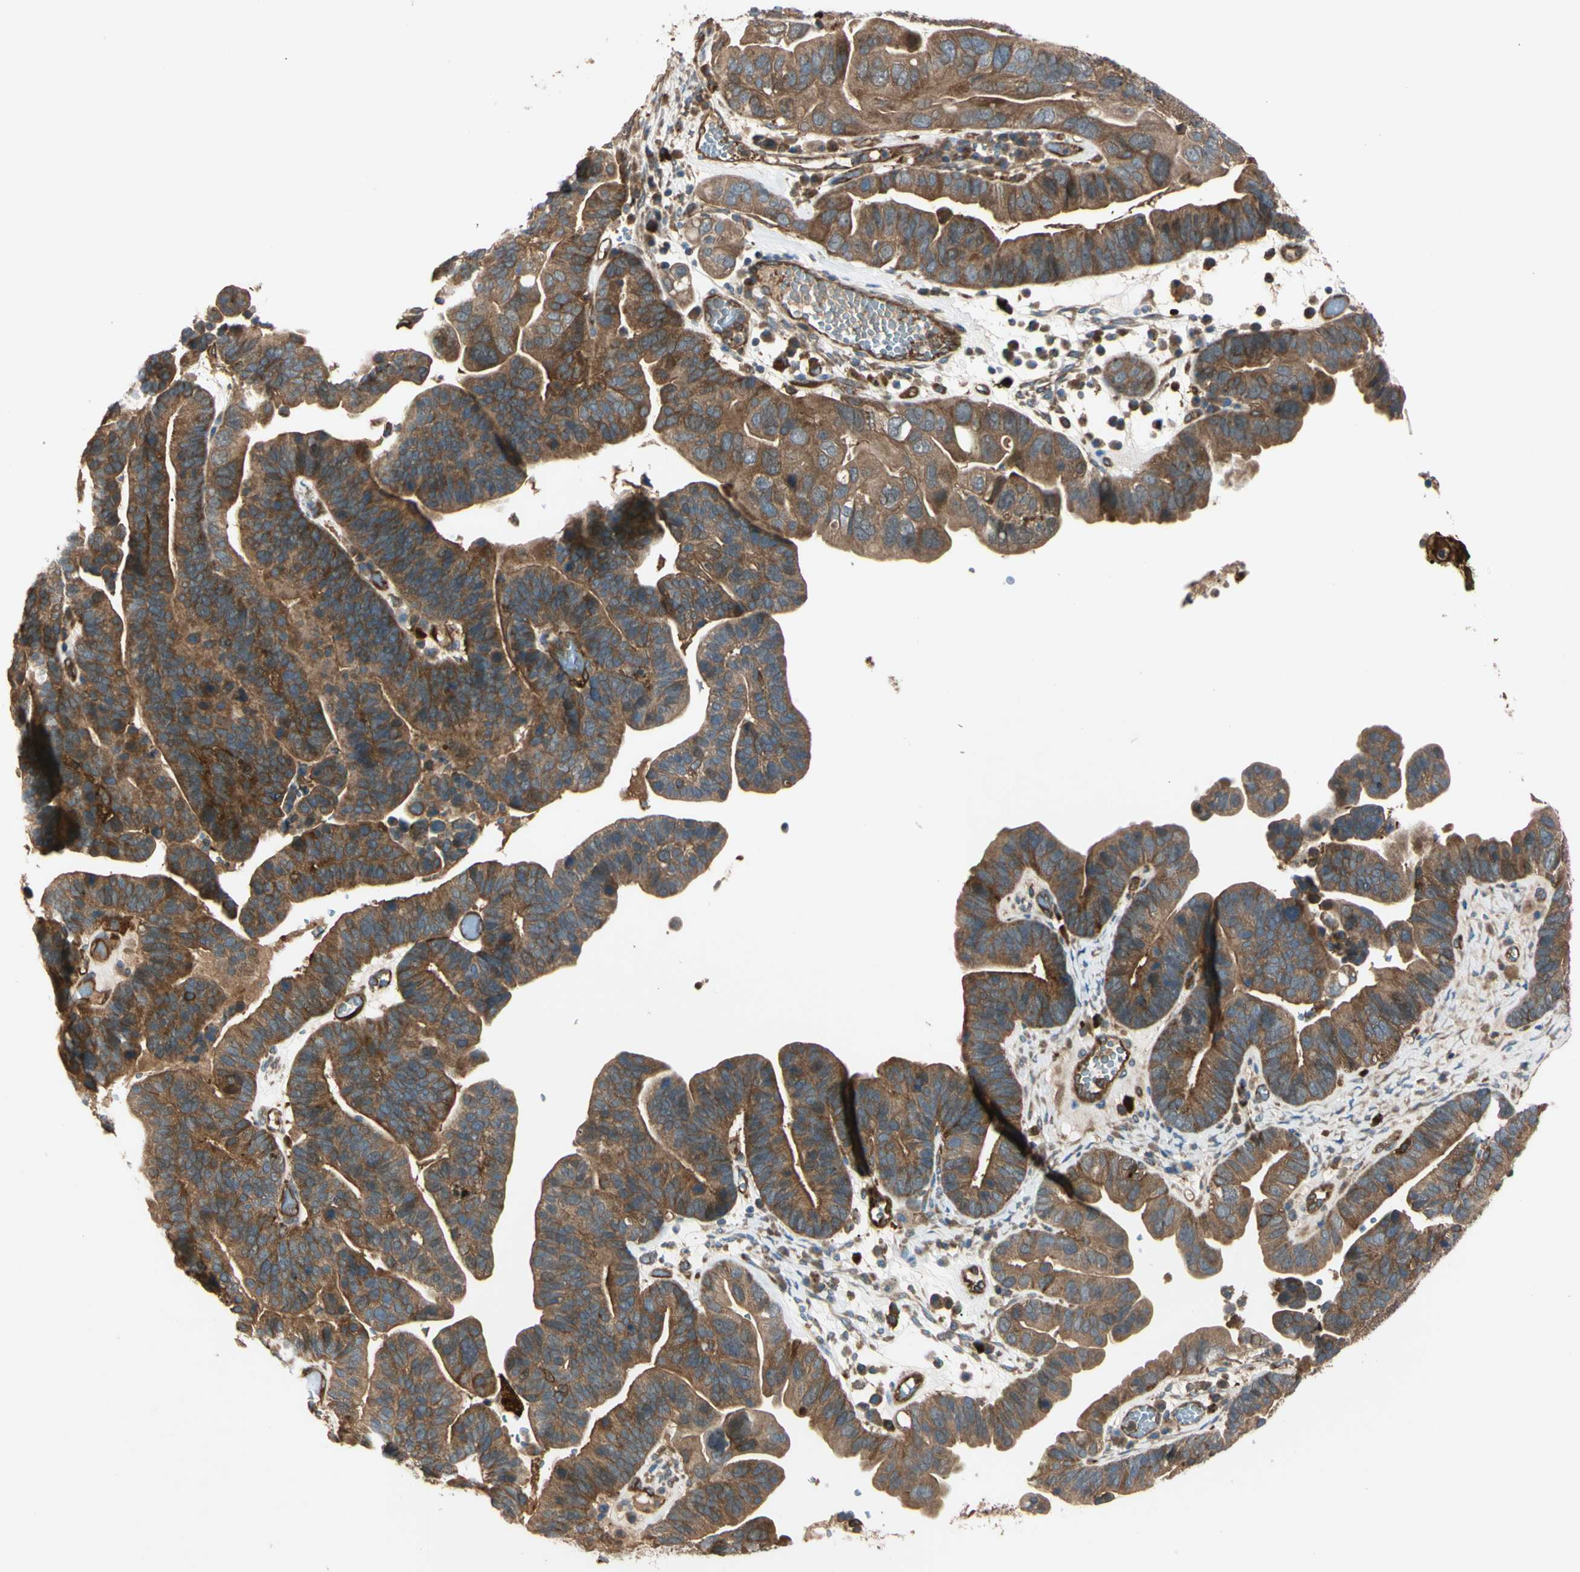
{"staining": {"intensity": "strong", "quantity": ">75%", "location": "cytoplasmic/membranous"}, "tissue": "ovarian cancer", "cell_type": "Tumor cells", "image_type": "cancer", "snomed": [{"axis": "morphology", "description": "Cystadenocarcinoma, serous, NOS"}, {"axis": "topography", "description": "Ovary"}], "caption": "Immunohistochemical staining of serous cystadenocarcinoma (ovarian) displays high levels of strong cytoplasmic/membranous positivity in approximately >75% of tumor cells.", "gene": "PTPN12", "patient": {"sex": "female", "age": 56}}